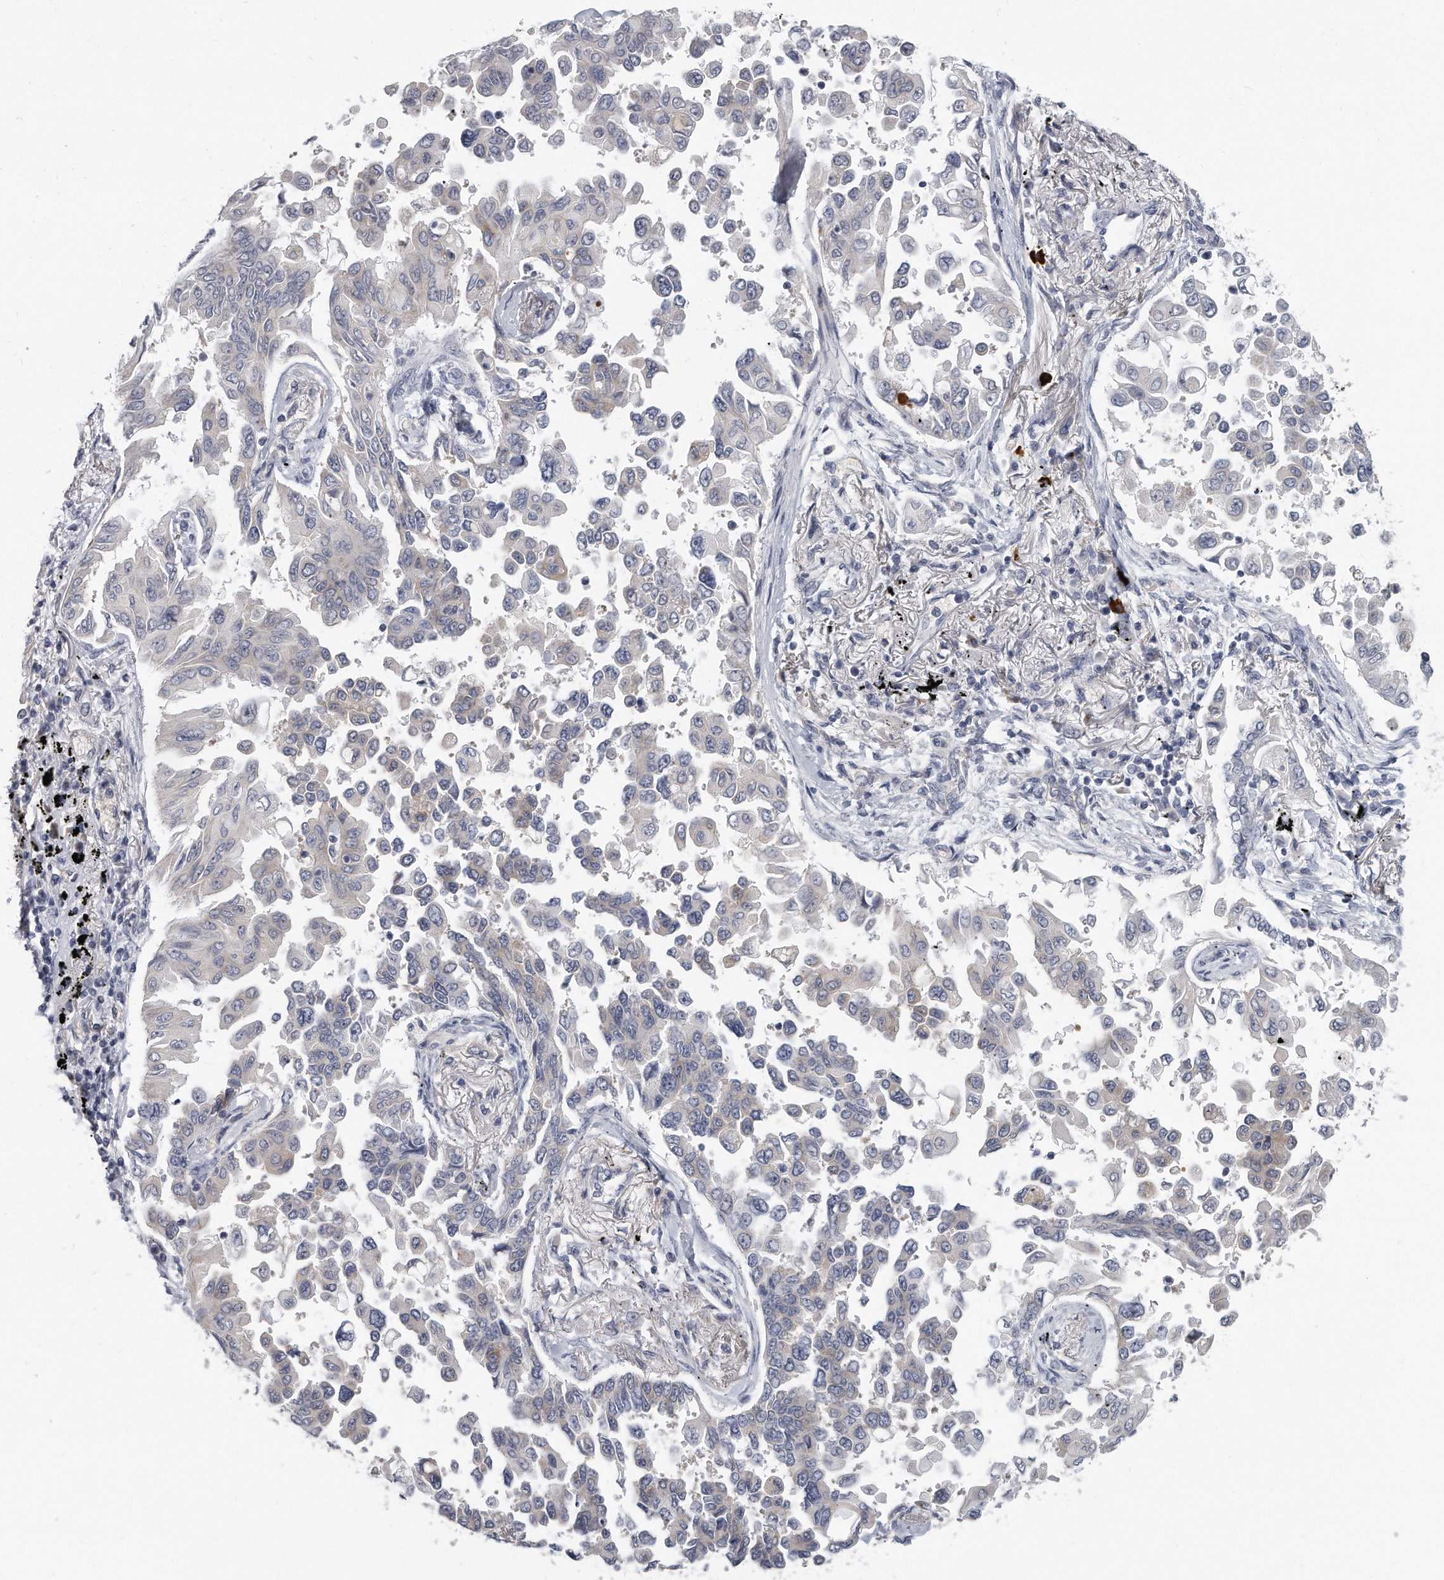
{"staining": {"intensity": "negative", "quantity": "none", "location": "none"}, "tissue": "lung cancer", "cell_type": "Tumor cells", "image_type": "cancer", "snomed": [{"axis": "morphology", "description": "Adenocarcinoma, NOS"}, {"axis": "topography", "description": "Lung"}], "caption": "Immunohistochemistry histopathology image of neoplastic tissue: human lung cancer (adenocarcinoma) stained with DAB exhibits no significant protein expression in tumor cells.", "gene": "PLEKHA6", "patient": {"sex": "female", "age": 67}}